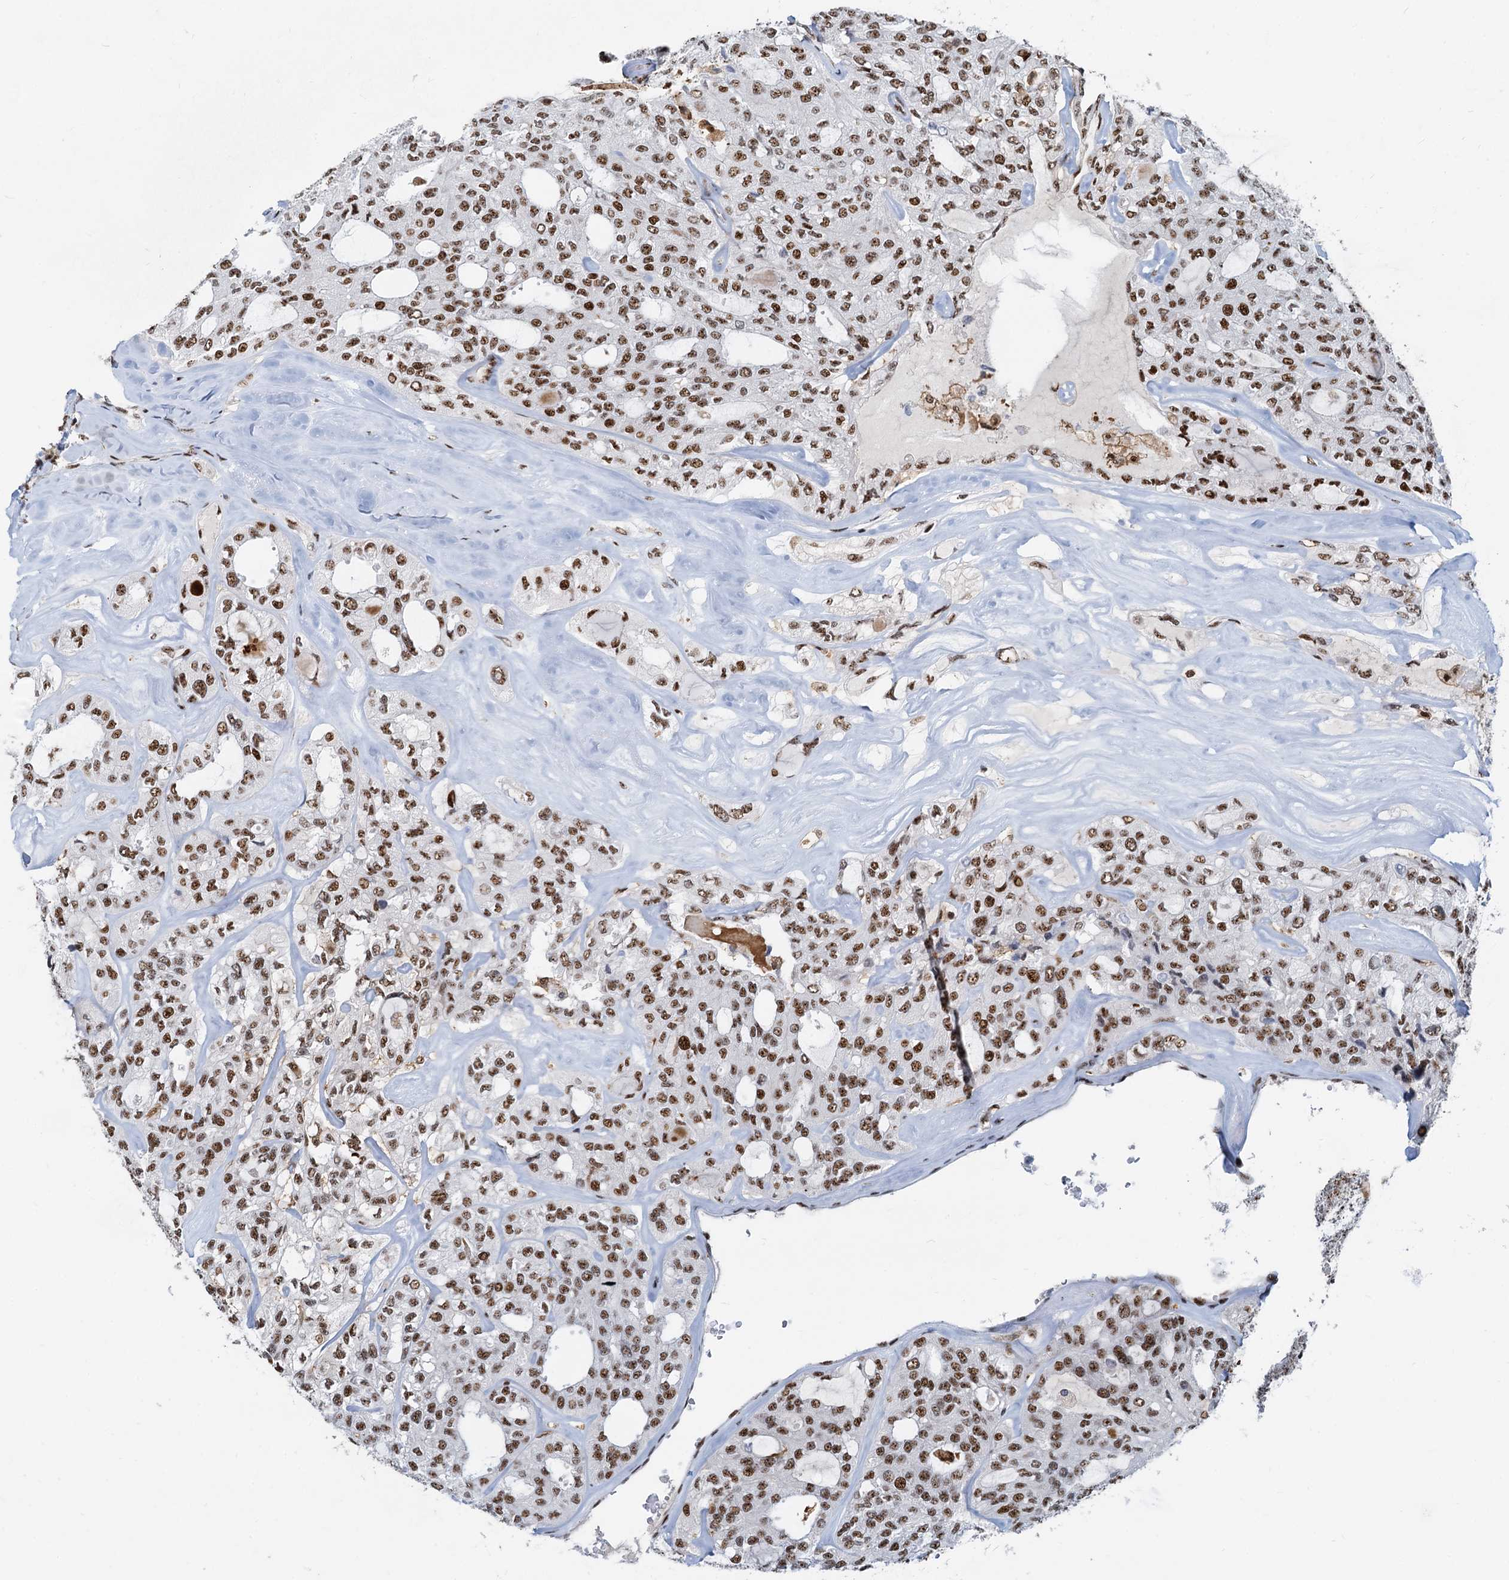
{"staining": {"intensity": "moderate", "quantity": ">75%", "location": "nuclear"}, "tissue": "thyroid cancer", "cell_type": "Tumor cells", "image_type": "cancer", "snomed": [{"axis": "morphology", "description": "Follicular adenoma carcinoma, NOS"}, {"axis": "topography", "description": "Thyroid gland"}], "caption": "Protein staining of thyroid follicular adenoma carcinoma tissue reveals moderate nuclear expression in approximately >75% of tumor cells.", "gene": "RBM26", "patient": {"sex": "male", "age": 75}}